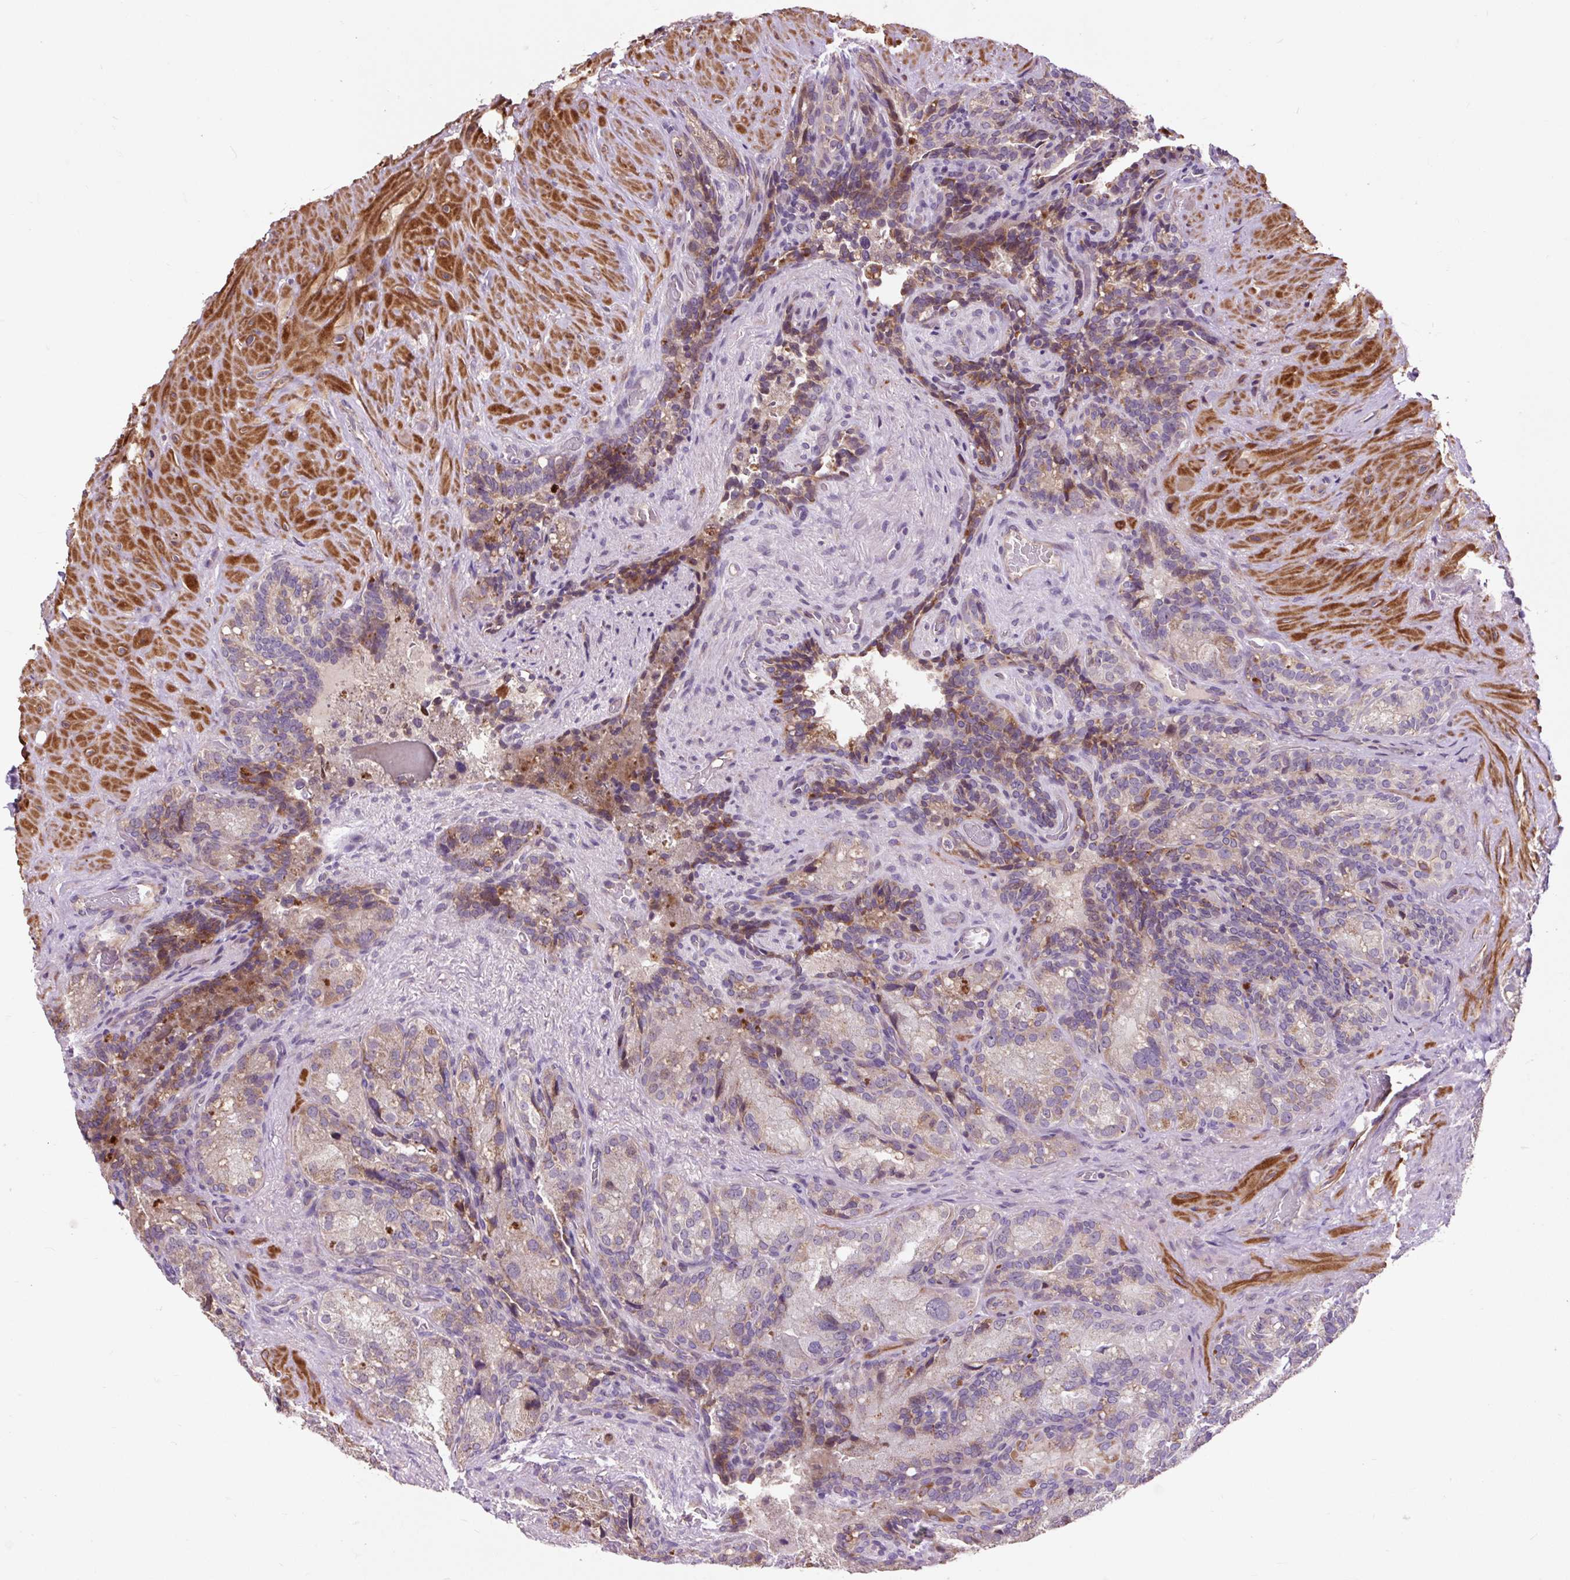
{"staining": {"intensity": "moderate", "quantity": "<25%", "location": "cytoplasmic/membranous"}, "tissue": "seminal vesicle", "cell_type": "Glandular cells", "image_type": "normal", "snomed": [{"axis": "morphology", "description": "Normal tissue, NOS"}, {"axis": "topography", "description": "Seminal veicle"}], "caption": "High-magnification brightfield microscopy of benign seminal vesicle stained with DAB (brown) and counterstained with hematoxylin (blue). glandular cells exhibit moderate cytoplasmic/membranous staining is present in approximately<25% of cells. (DAB IHC with brightfield microscopy, high magnification).", "gene": "PRIMPOL", "patient": {"sex": "male", "age": 69}}